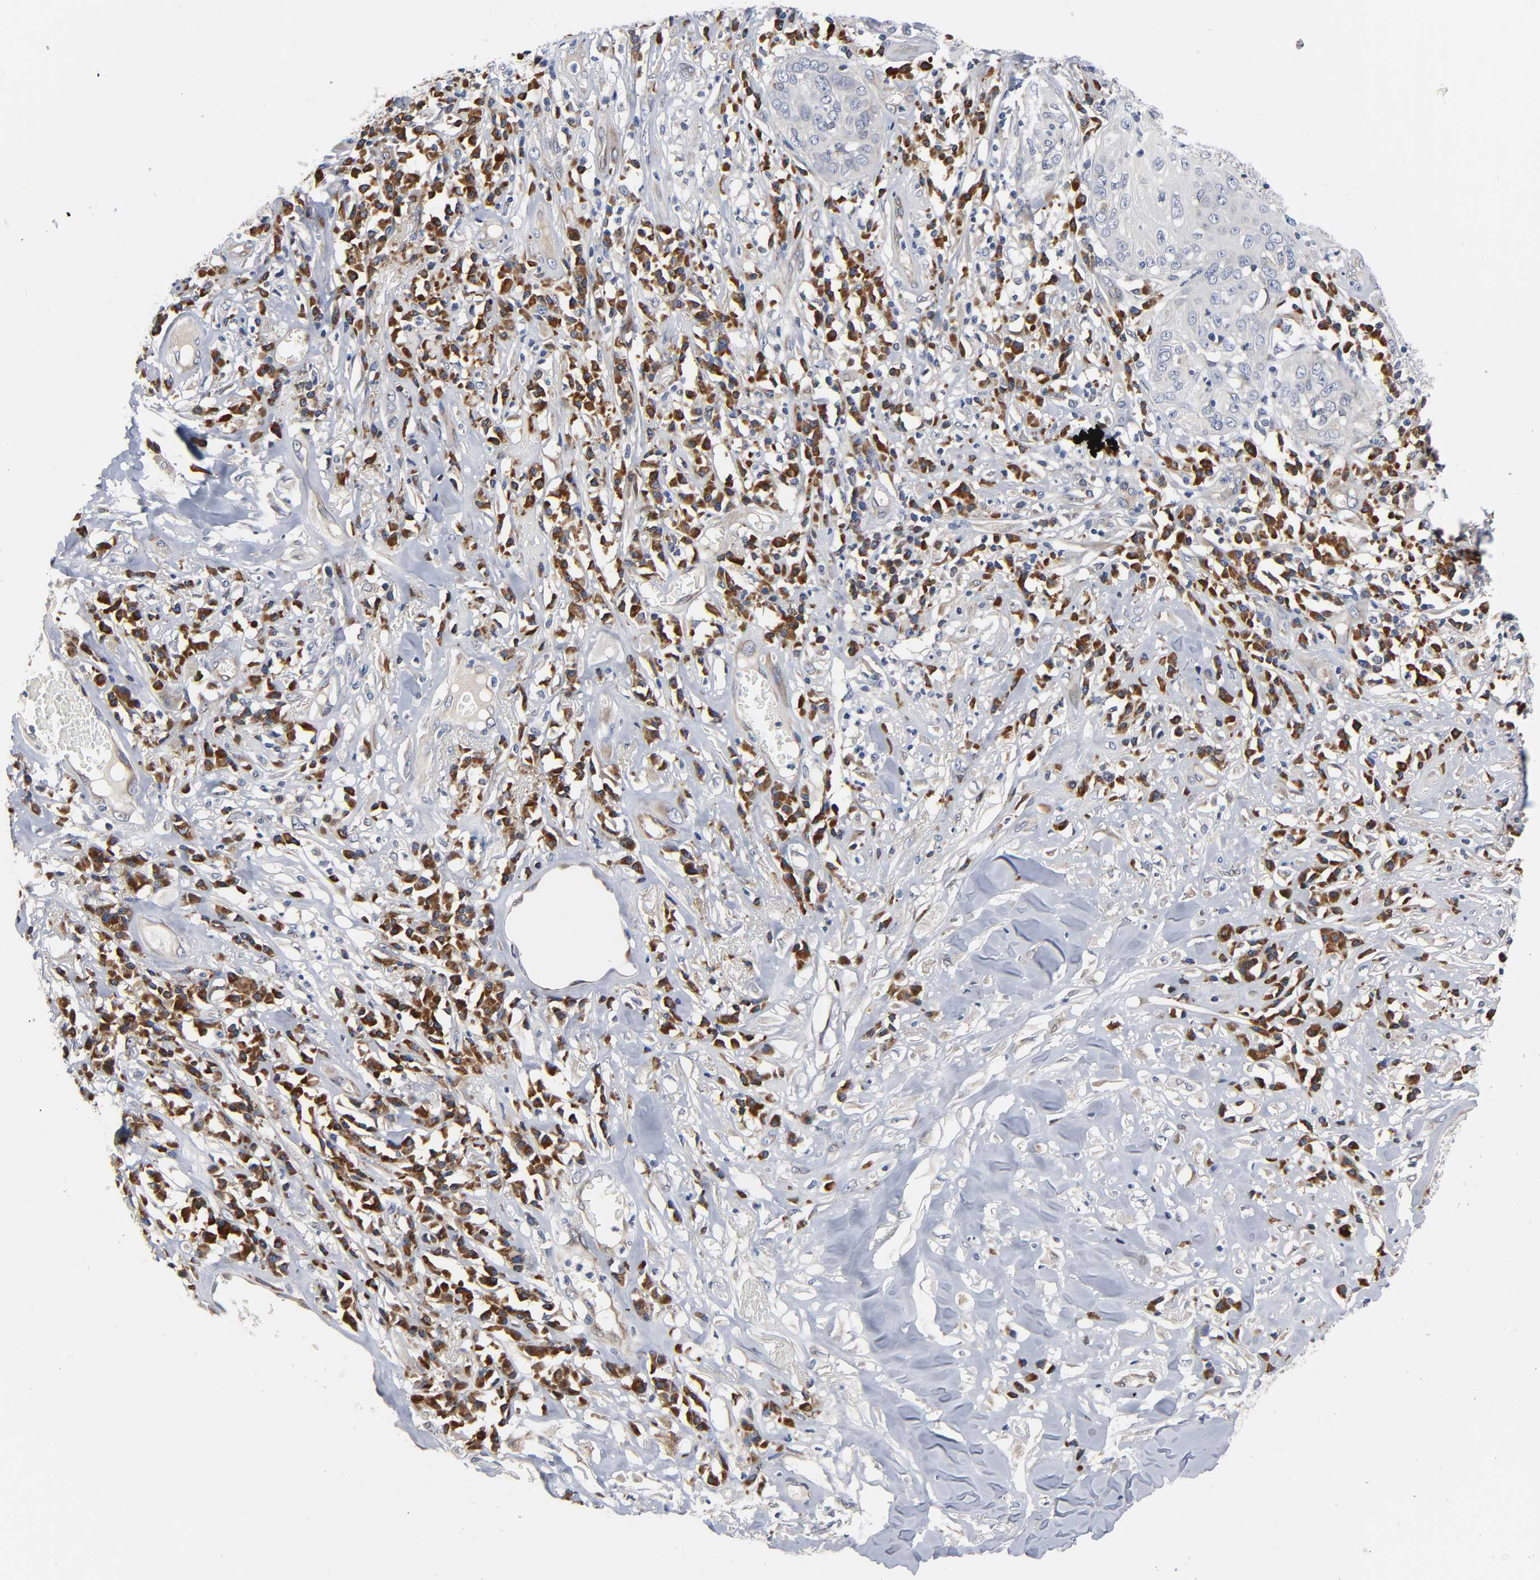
{"staining": {"intensity": "strong", "quantity": ">75%", "location": "cytoplasmic/membranous"}, "tissue": "skin cancer", "cell_type": "Tumor cells", "image_type": "cancer", "snomed": [{"axis": "morphology", "description": "Squamous cell carcinoma, NOS"}, {"axis": "topography", "description": "Skin"}], "caption": "High-magnification brightfield microscopy of skin cancer stained with DAB (3,3'-diaminobenzidine) (brown) and counterstained with hematoxylin (blue). tumor cells exhibit strong cytoplasmic/membranous expression is appreciated in about>75% of cells.", "gene": "ASB6", "patient": {"sex": "male", "age": 65}}